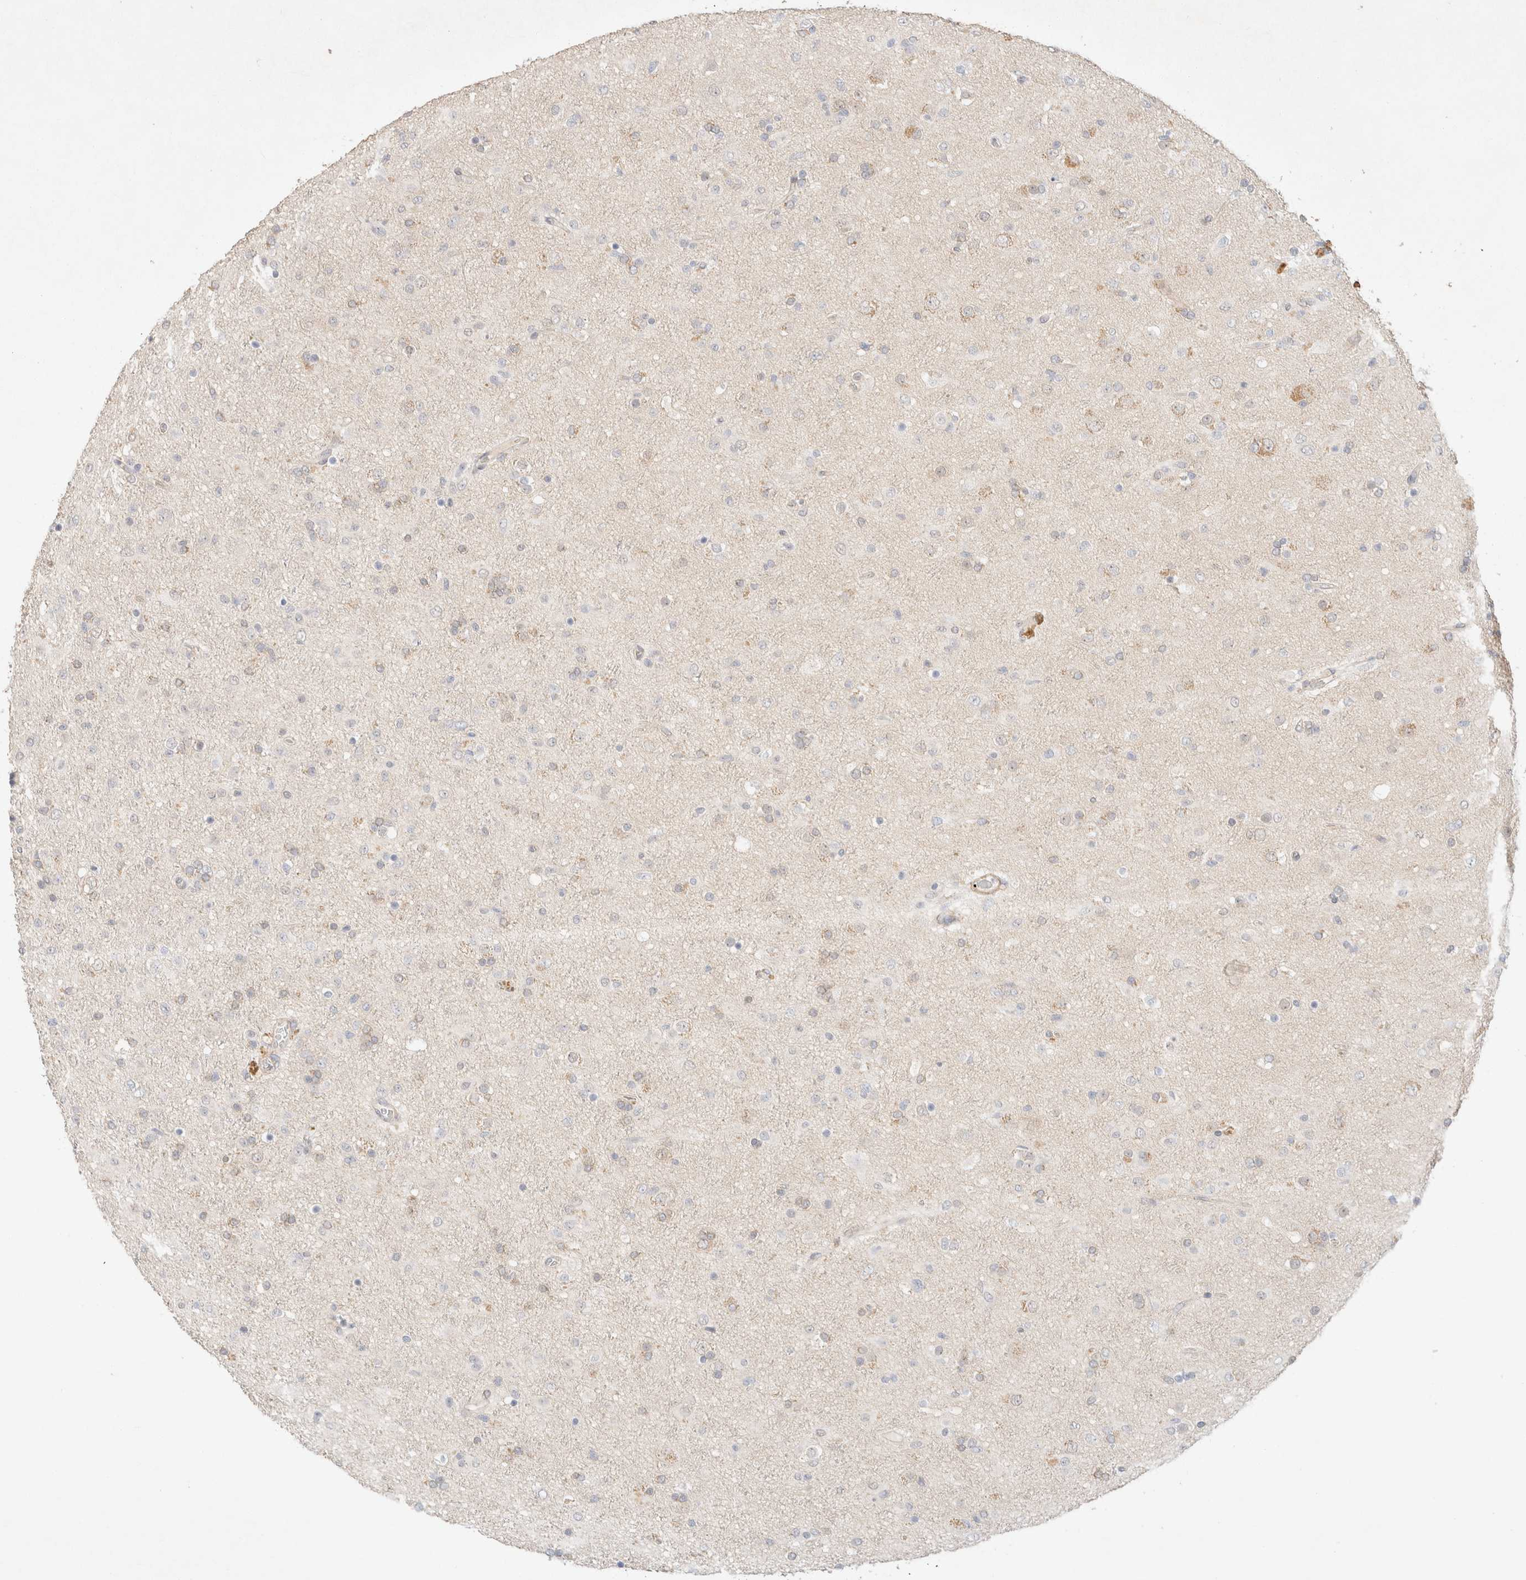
{"staining": {"intensity": "moderate", "quantity": "<25%", "location": "cytoplasmic/membranous"}, "tissue": "glioma", "cell_type": "Tumor cells", "image_type": "cancer", "snomed": [{"axis": "morphology", "description": "Glioma, malignant, Low grade"}, {"axis": "topography", "description": "Brain"}], "caption": "This image demonstrates IHC staining of low-grade glioma (malignant), with low moderate cytoplasmic/membranous positivity in approximately <25% of tumor cells.", "gene": "CSNK1E", "patient": {"sex": "male", "age": 65}}